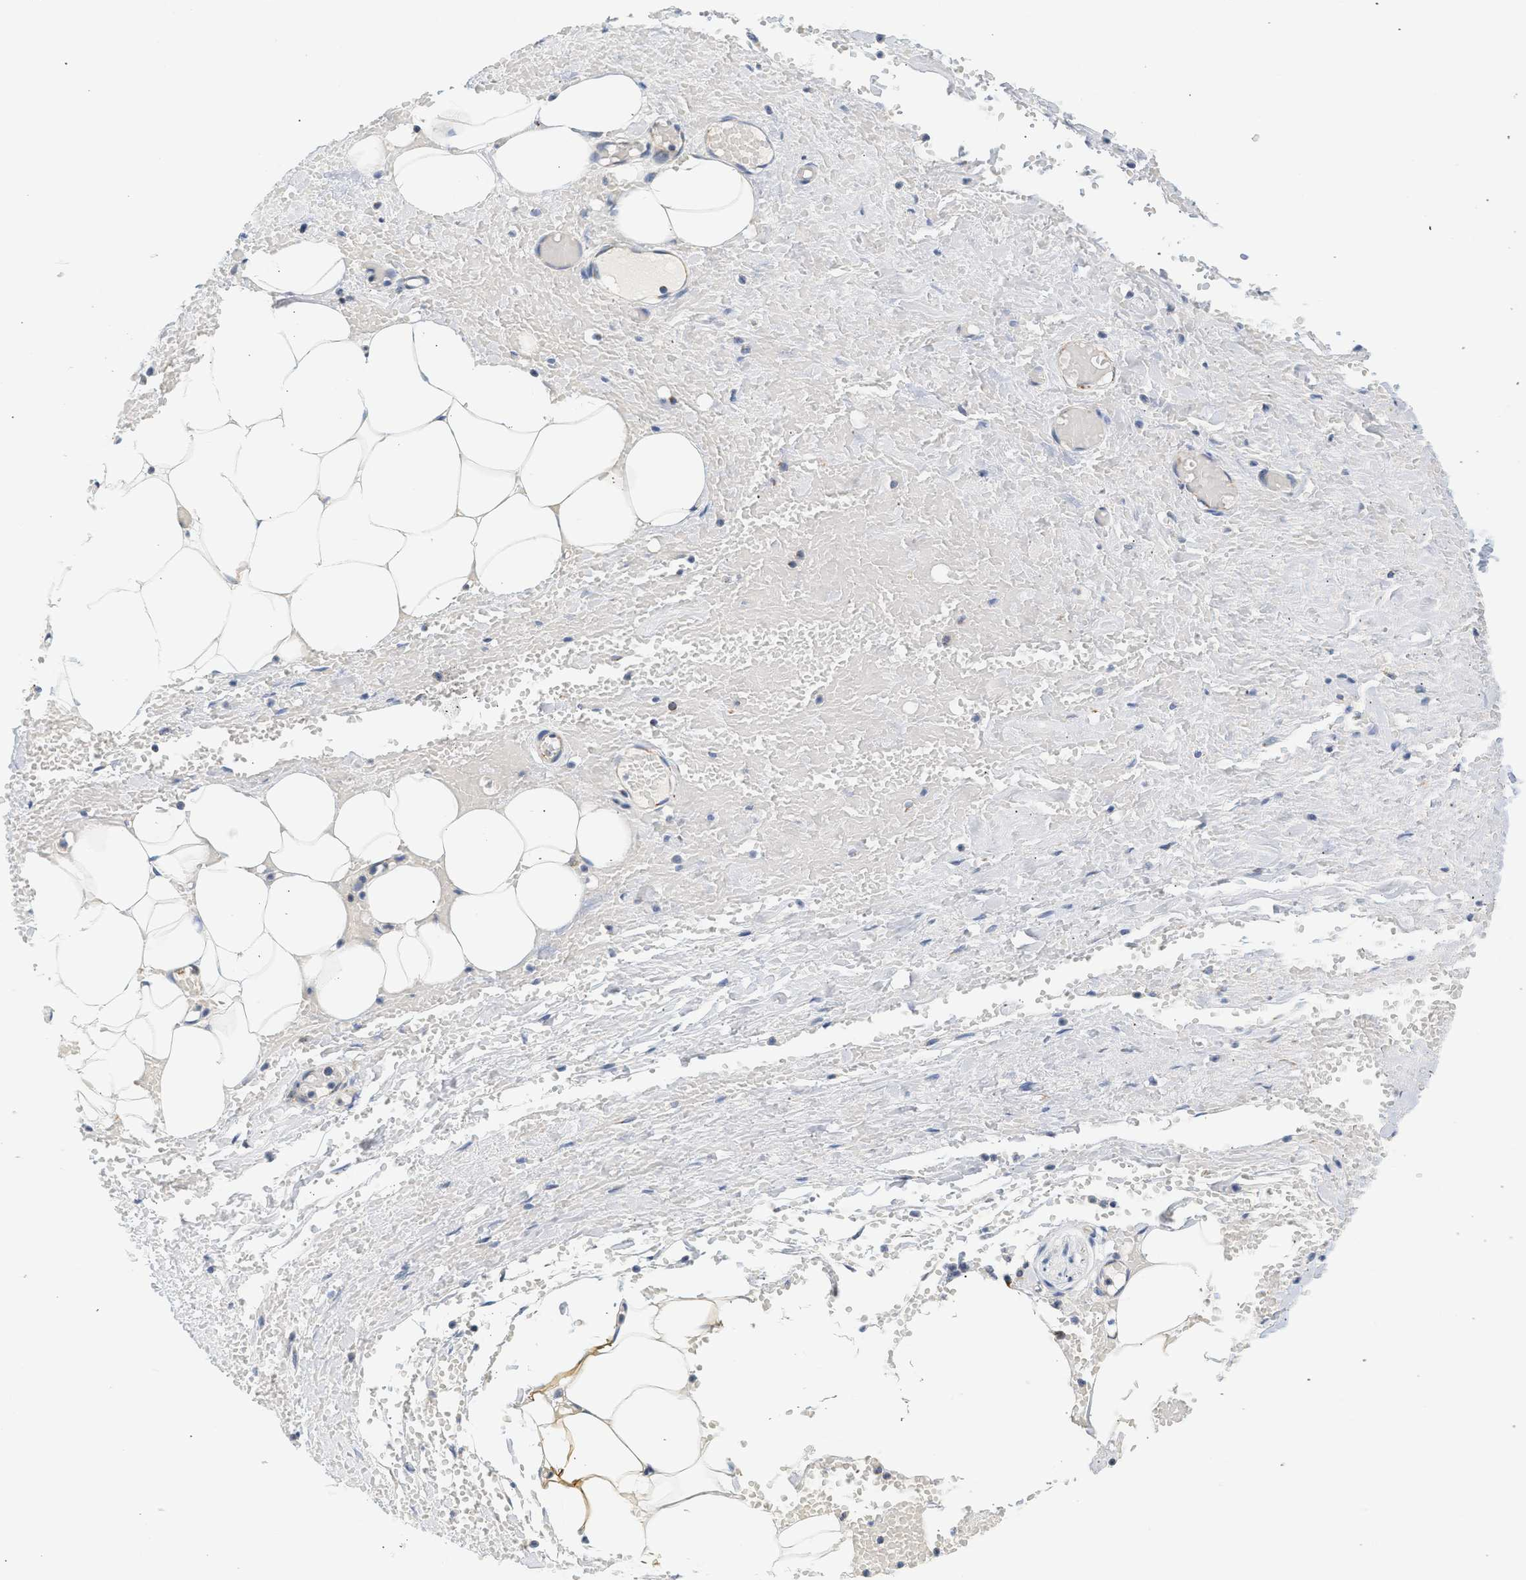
{"staining": {"intensity": "weak", "quantity": "<25%", "location": "cytoplasmic/membranous"}, "tissue": "adipose tissue", "cell_type": "Adipocytes", "image_type": "normal", "snomed": [{"axis": "morphology", "description": "Normal tissue, NOS"}, {"axis": "topography", "description": "Soft tissue"}, {"axis": "topography", "description": "Vascular tissue"}], "caption": "The image displays no significant expression in adipocytes of adipose tissue.", "gene": "GRPEL2", "patient": {"sex": "female", "age": 35}}